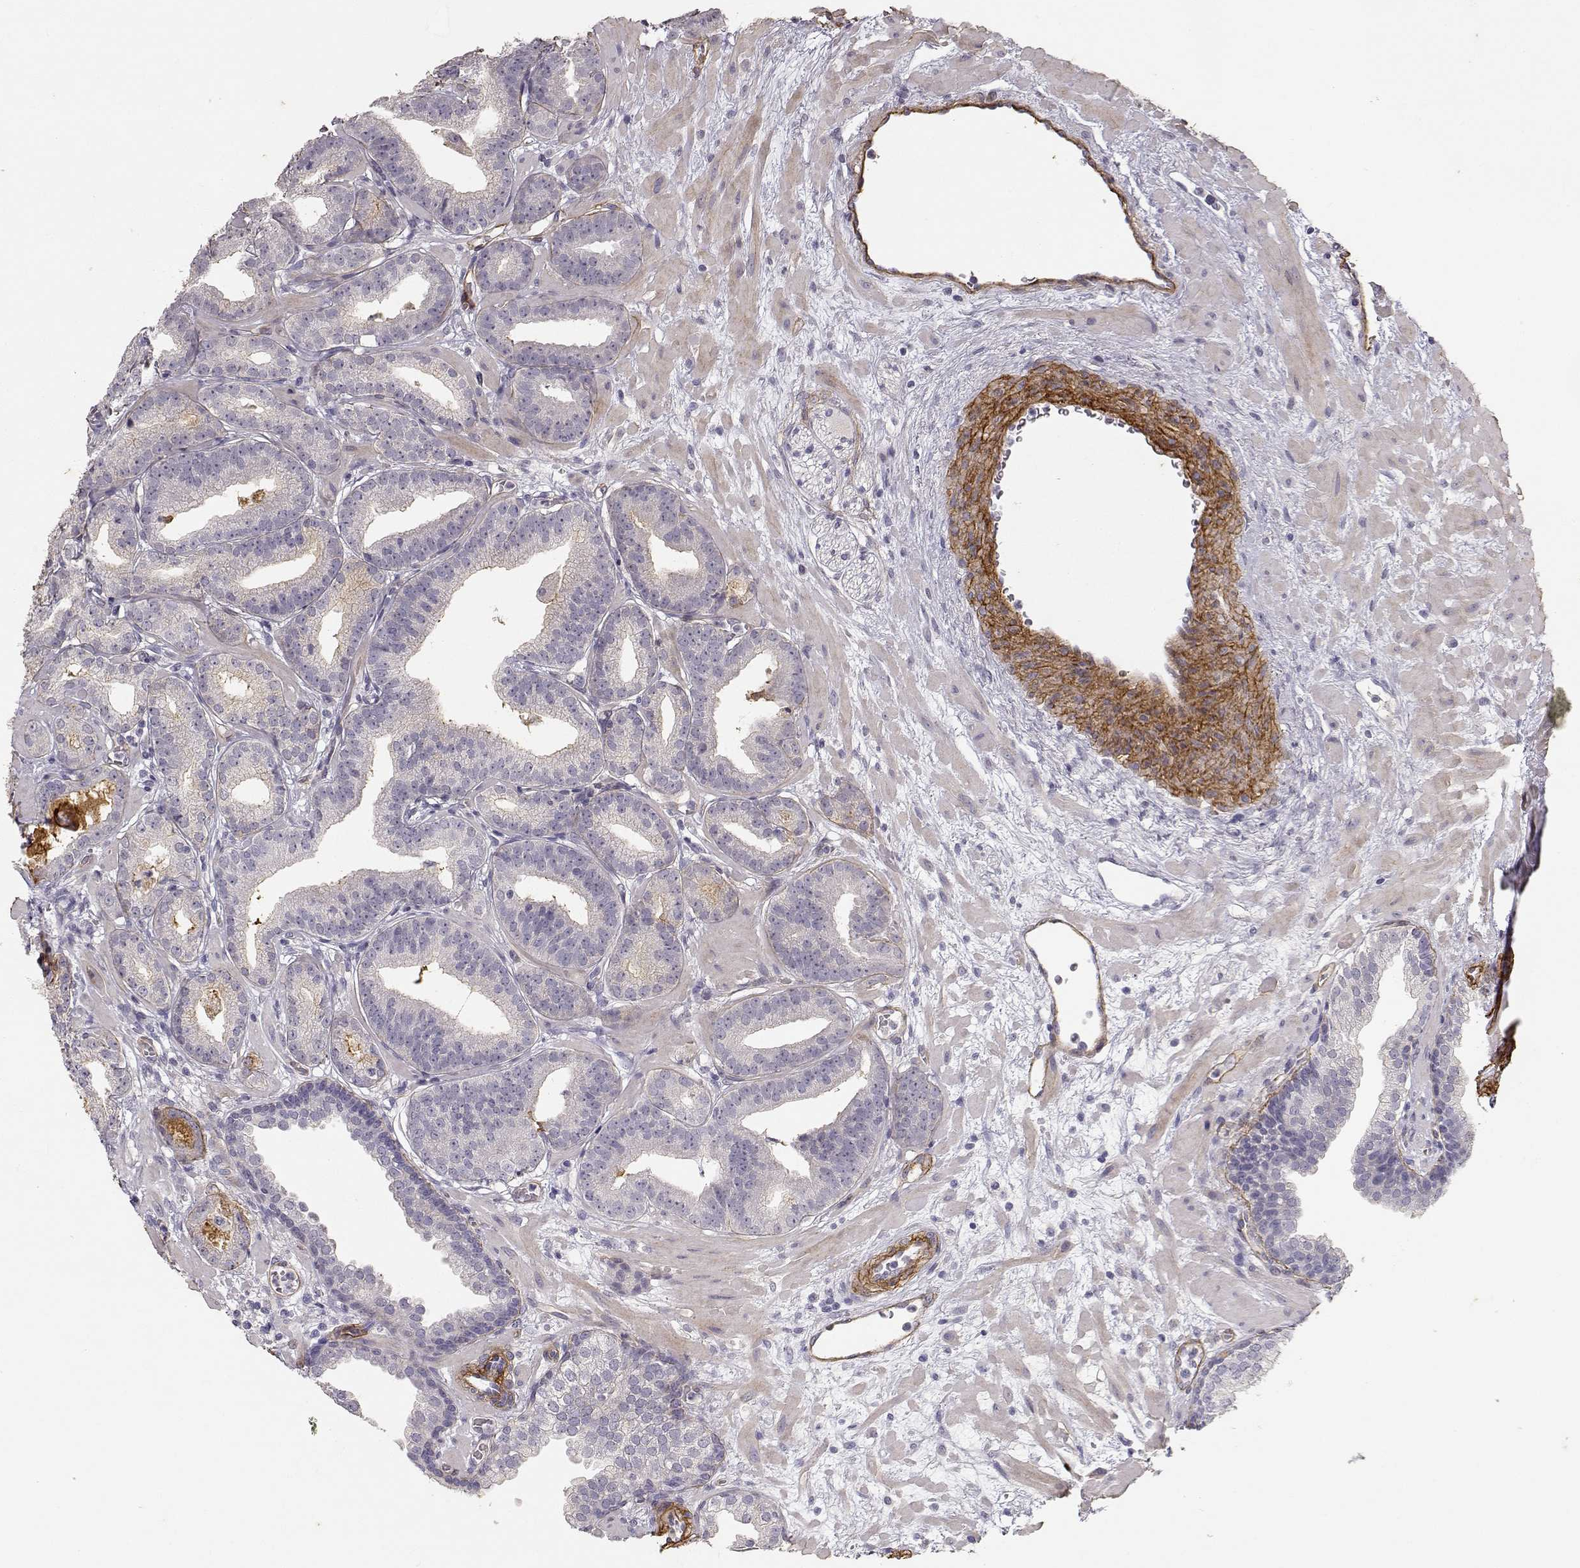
{"staining": {"intensity": "negative", "quantity": "none", "location": "none"}, "tissue": "prostate cancer", "cell_type": "Tumor cells", "image_type": "cancer", "snomed": [{"axis": "morphology", "description": "Adenocarcinoma, Low grade"}, {"axis": "topography", "description": "Prostate"}], "caption": "The immunohistochemistry (IHC) image has no significant expression in tumor cells of prostate cancer tissue.", "gene": "LAMA5", "patient": {"sex": "male", "age": 68}}